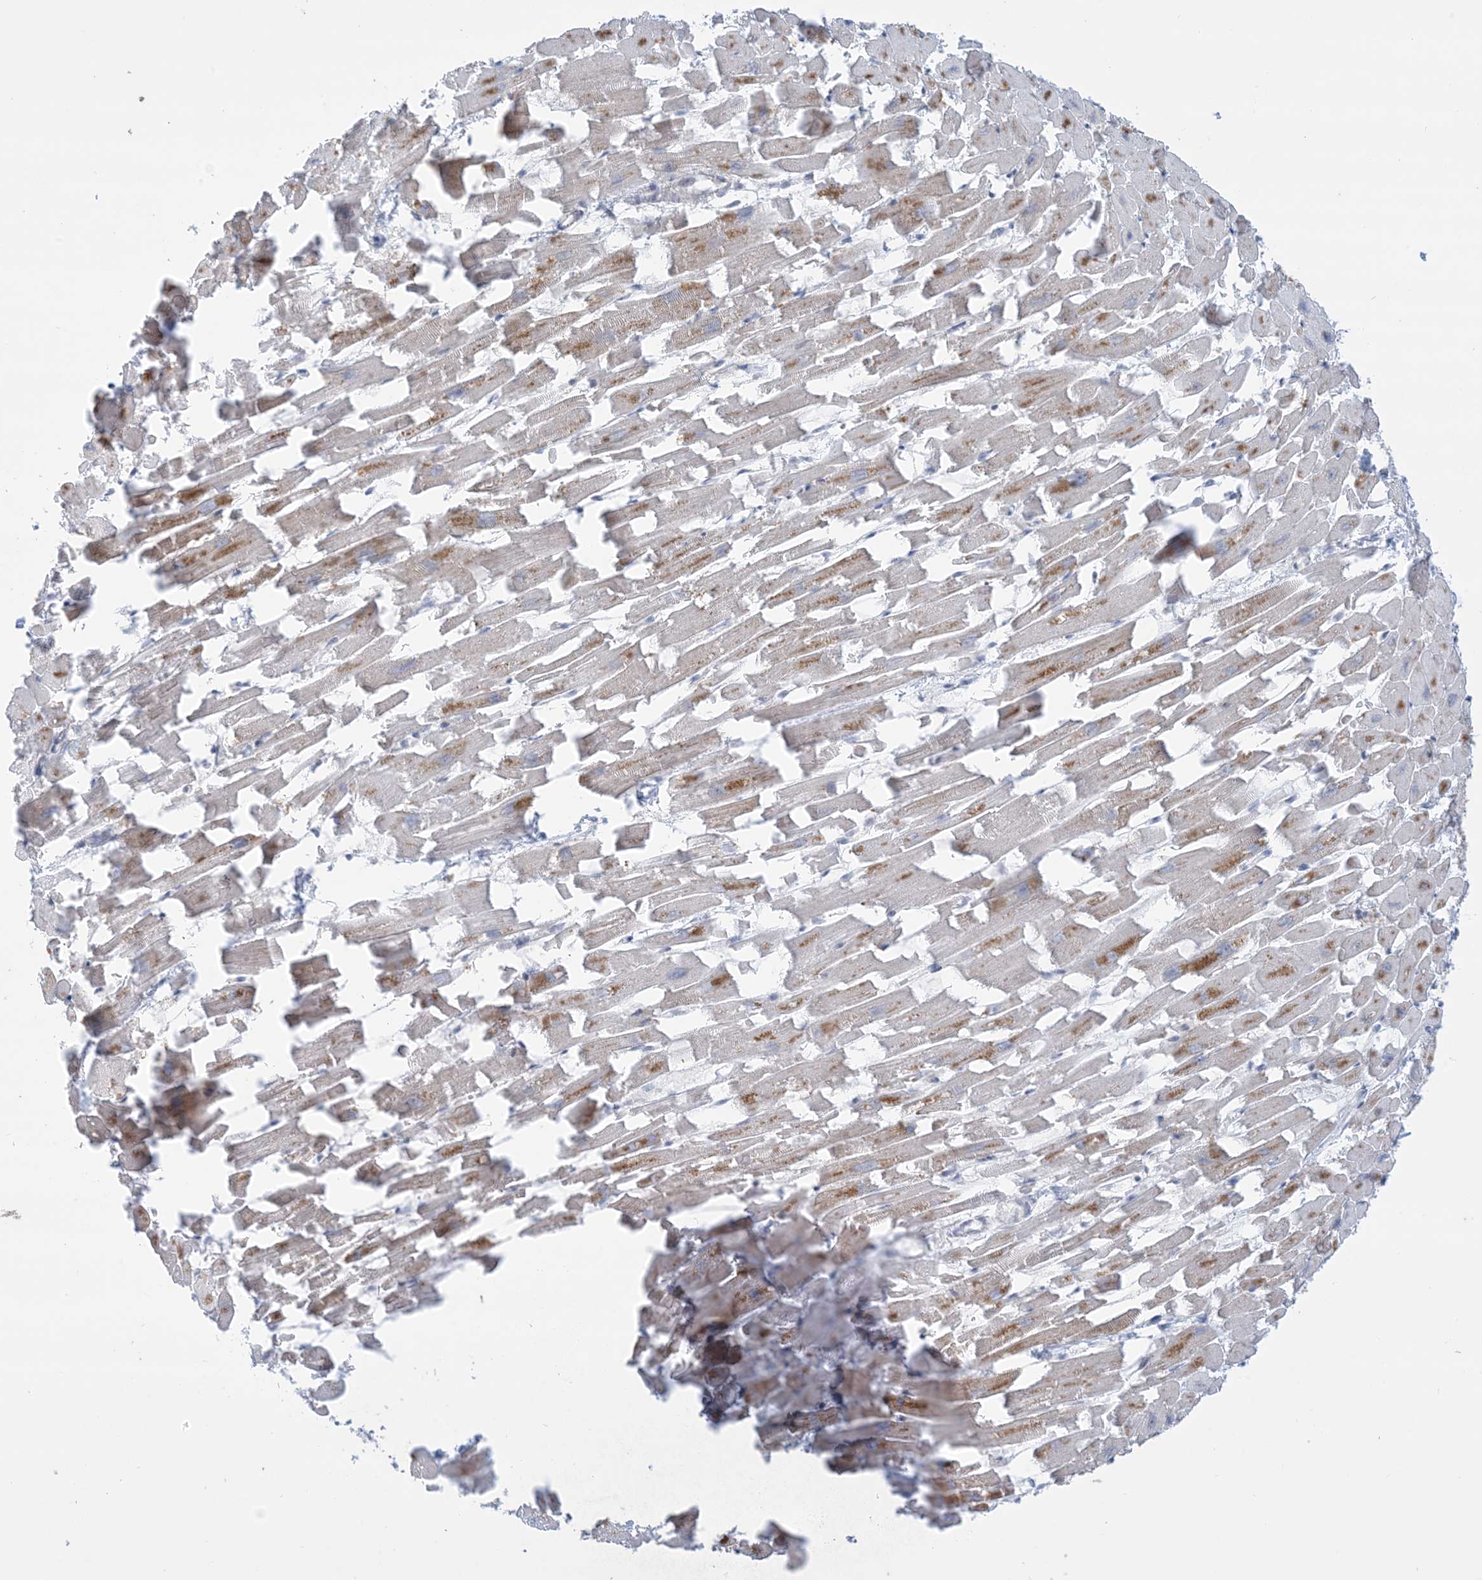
{"staining": {"intensity": "moderate", "quantity": "<25%", "location": "cytoplasmic/membranous"}, "tissue": "heart muscle", "cell_type": "Cardiomyocytes", "image_type": "normal", "snomed": [{"axis": "morphology", "description": "Normal tissue, NOS"}, {"axis": "topography", "description": "Heart"}], "caption": "This image reveals IHC staining of normal heart muscle, with low moderate cytoplasmic/membranous staining in about <25% of cardiomyocytes.", "gene": "TFPT", "patient": {"sex": "female", "age": 64}}